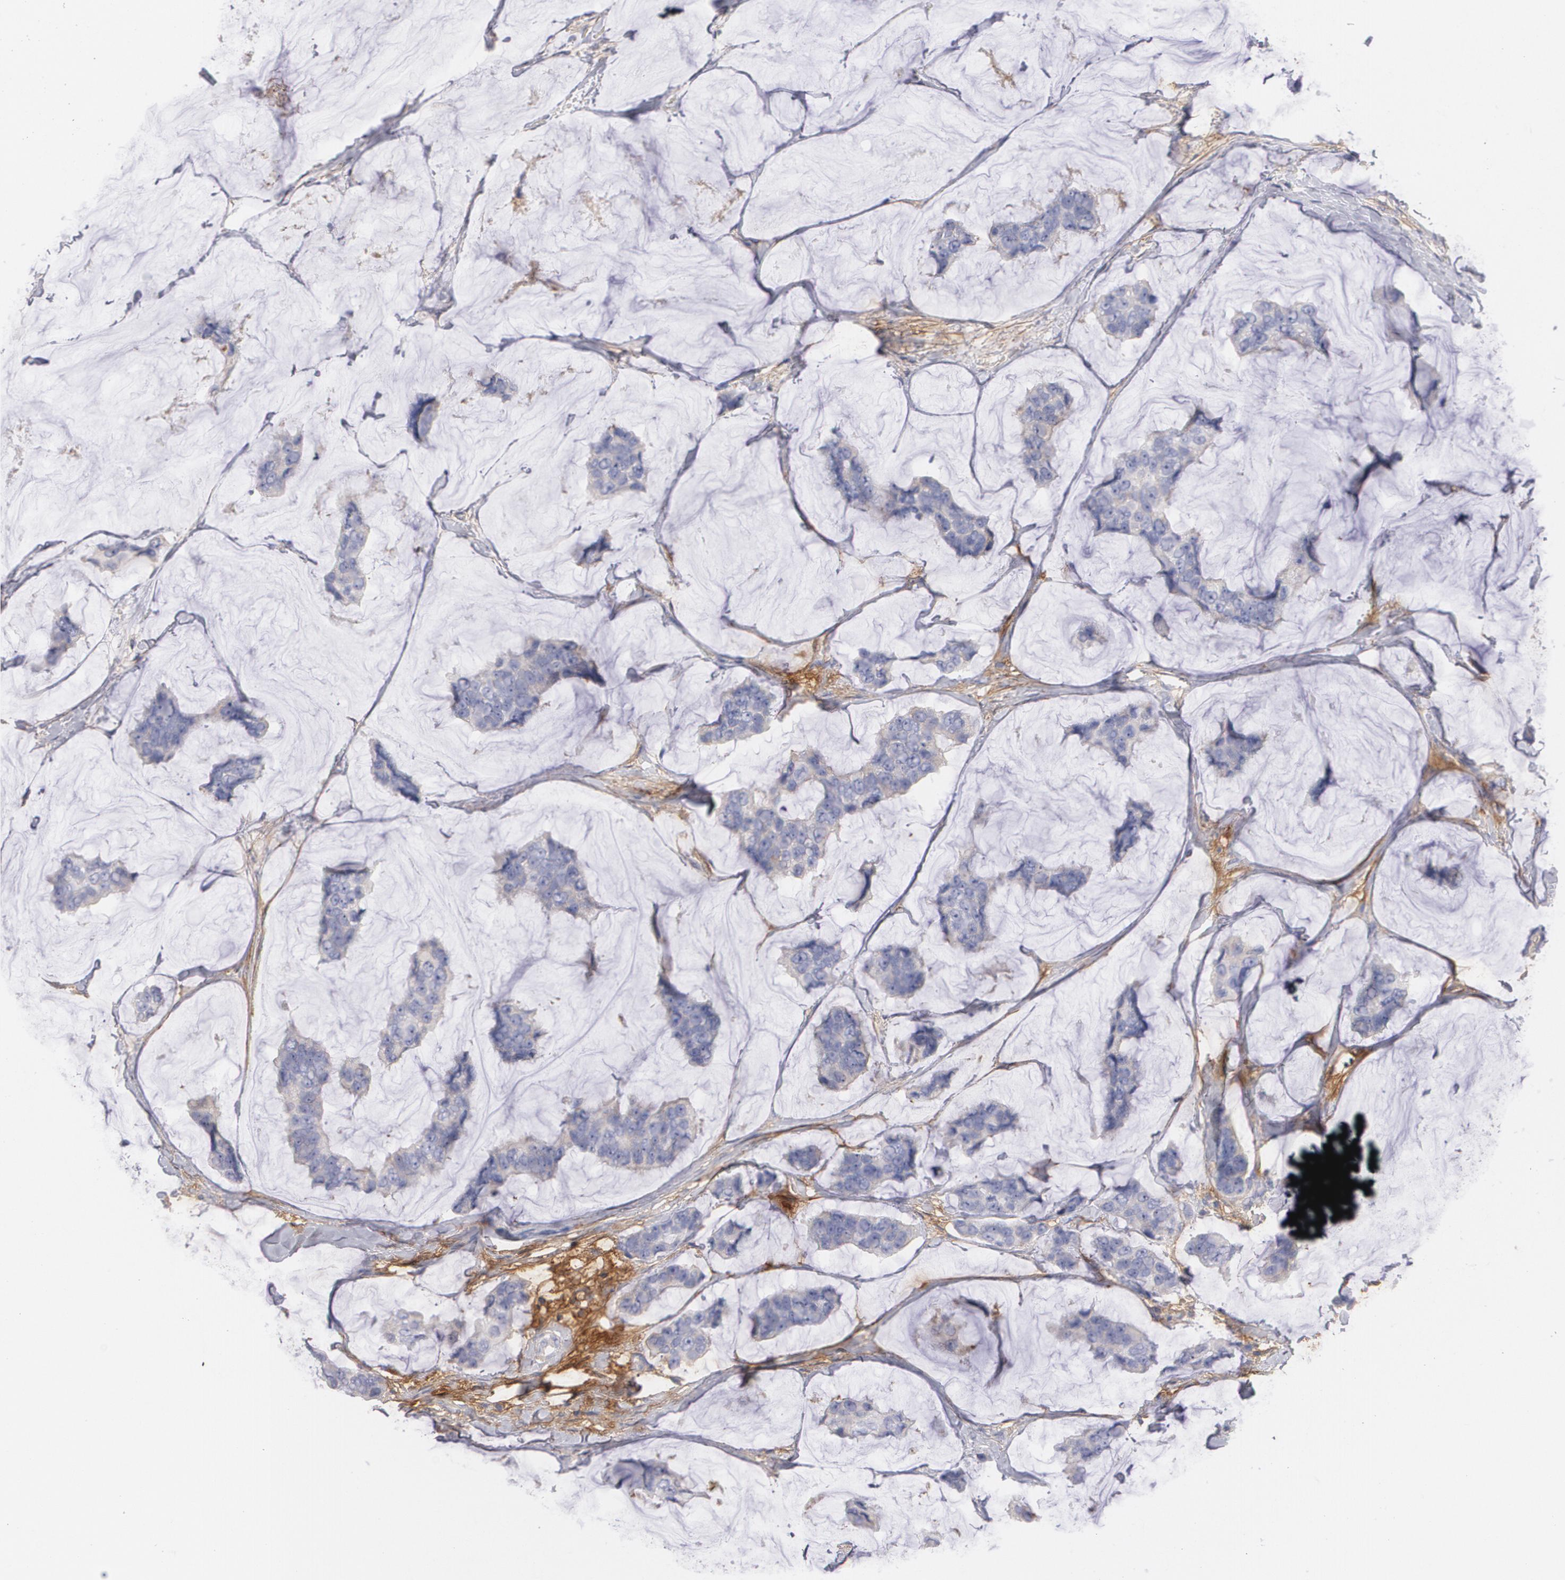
{"staining": {"intensity": "negative", "quantity": "none", "location": "none"}, "tissue": "breast cancer", "cell_type": "Tumor cells", "image_type": "cancer", "snomed": [{"axis": "morphology", "description": "Normal tissue, NOS"}, {"axis": "morphology", "description": "Duct carcinoma"}, {"axis": "topography", "description": "Breast"}], "caption": "Tumor cells show no significant protein positivity in breast cancer.", "gene": "FBLN1", "patient": {"sex": "female", "age": 50}}